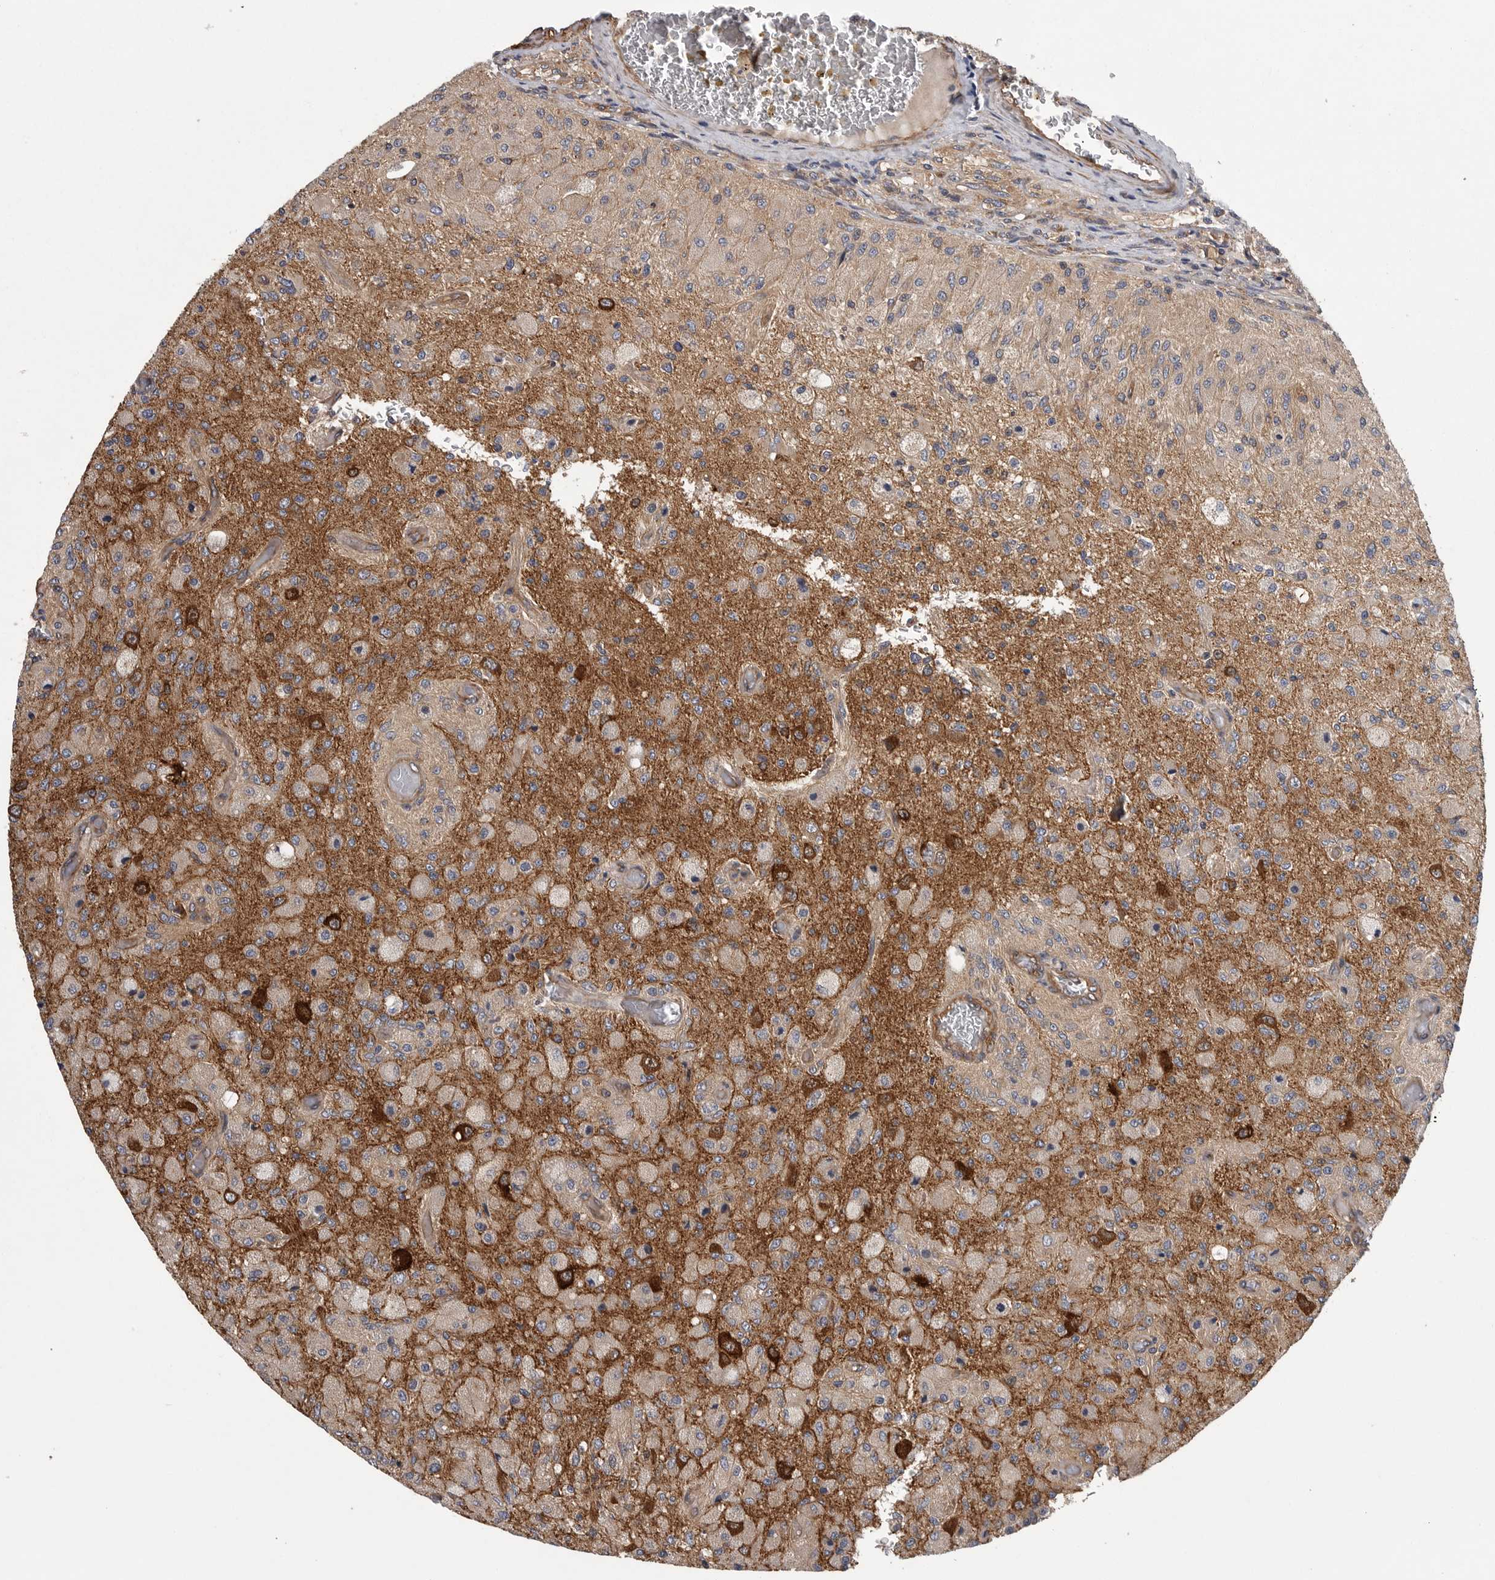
{"staining": {"intensity": "moderate", "quantity": "25%-75%", "location": "cytoplasmic/membranous"}, "tissue": "glioma", "cell_type": "Tumor cells", "image_type": "cancer", "snomed": [{"axis": "morphology", "description": "Normal tissue, NOS"}, {"axis": "morphology", "description": "Glioma, malignant, High grade"}, {"axis": "topography", "description": "Cerebral cortex"}], "caption": "About 25%-75% of tumor cells in human malignant glioma (high-grade) display moderate cytoplasmic/membranous protein staining as visualized by brown immunohistochemical staining.", "gene": "OXR1", "patient": {"sex": "male", "age": 77}}